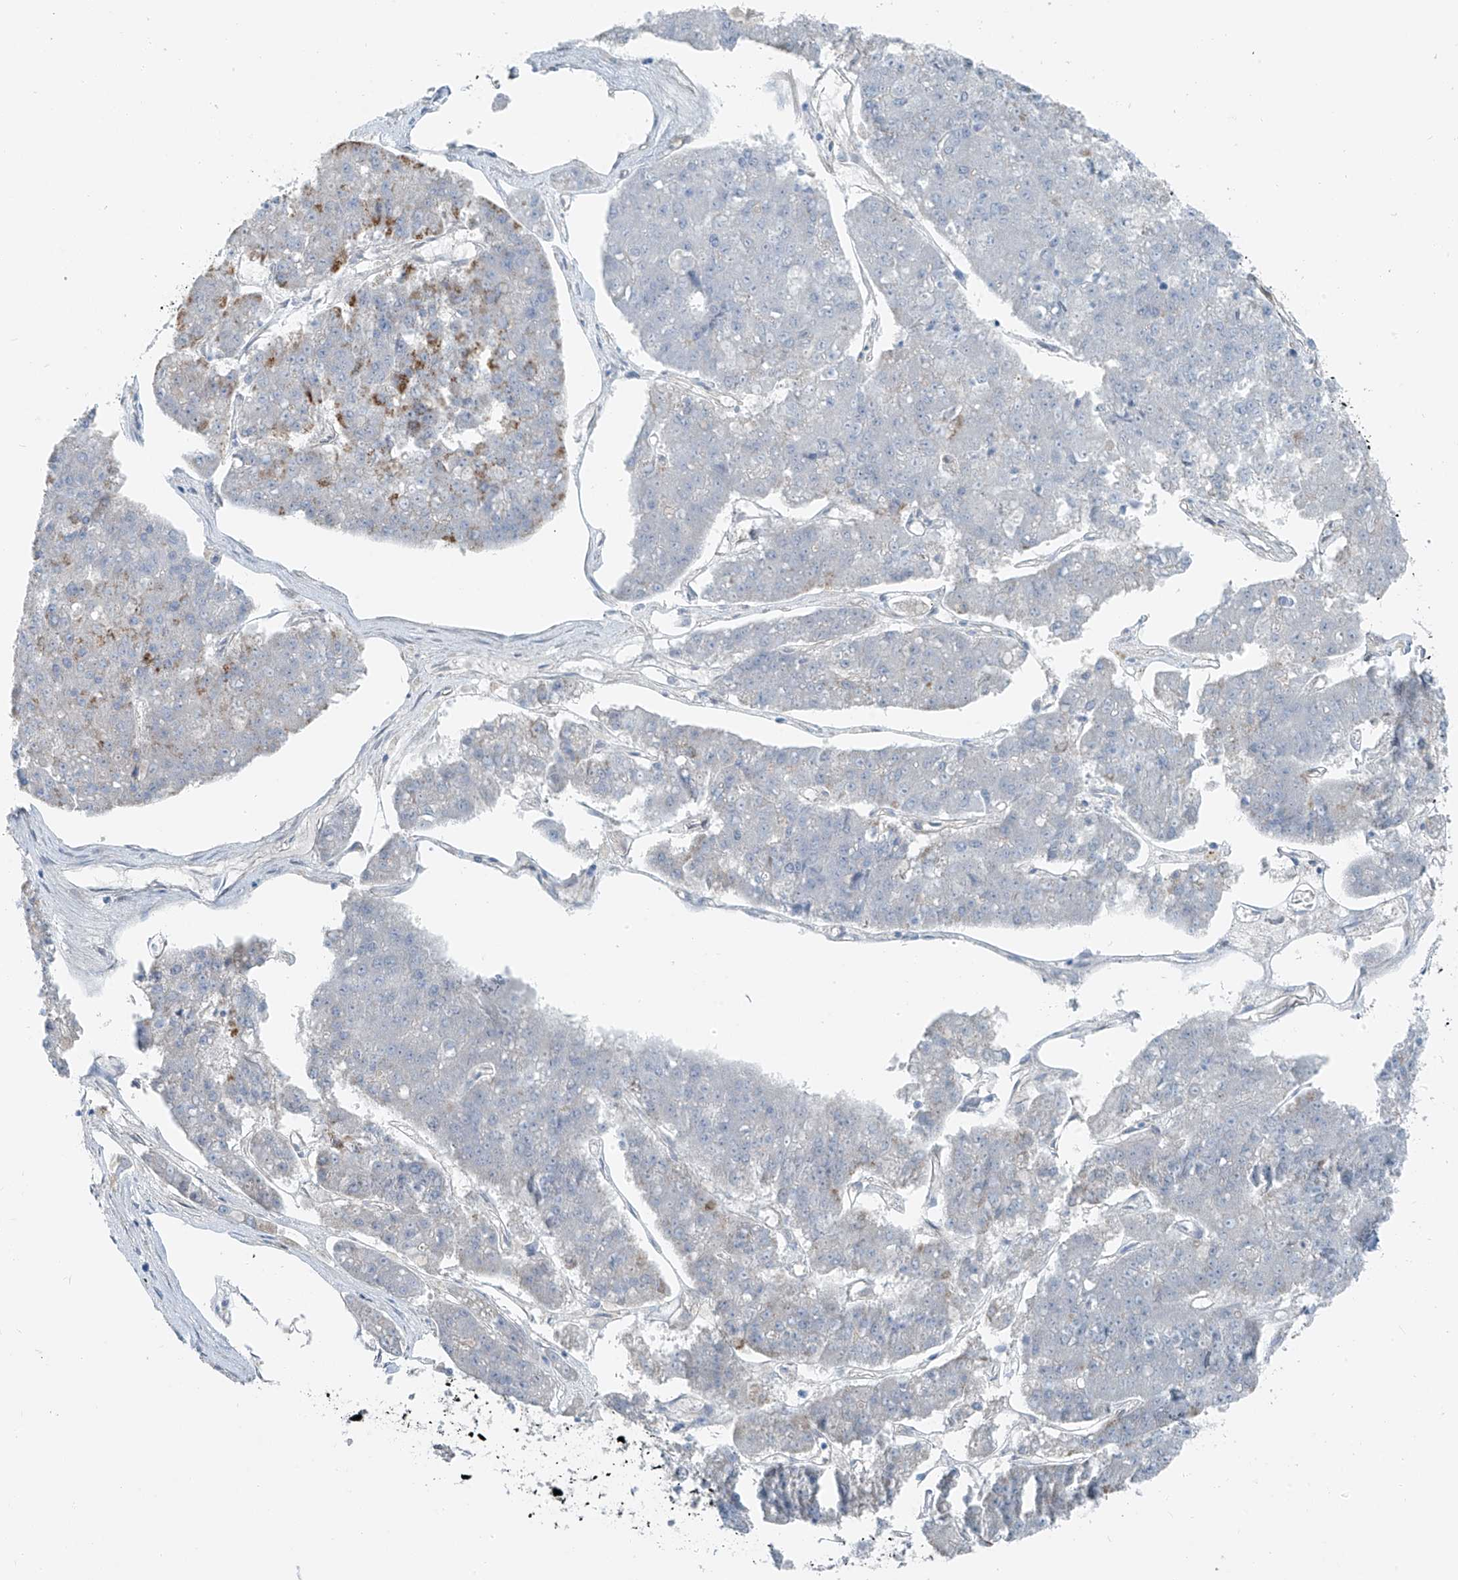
{"staining": {"intensity": "negative", "quantity": "none", "location": "none"}, "tissue": "pancreatic cancer", "cell_type": "Tumor cells", "image_type": "cancer", "snomed": [{"axis": "morphology", "description": "Adenocarcinoma, NOS"}, {"axis": "topography", "description": "Pancreas"}], "caption": "Micrograph shows no protein positivity in tumor cells of pancreatic cancer (adenocarcinoma) tissue.", "gene": "TNS2", "patient": {"sex": "male", "age": 50}}